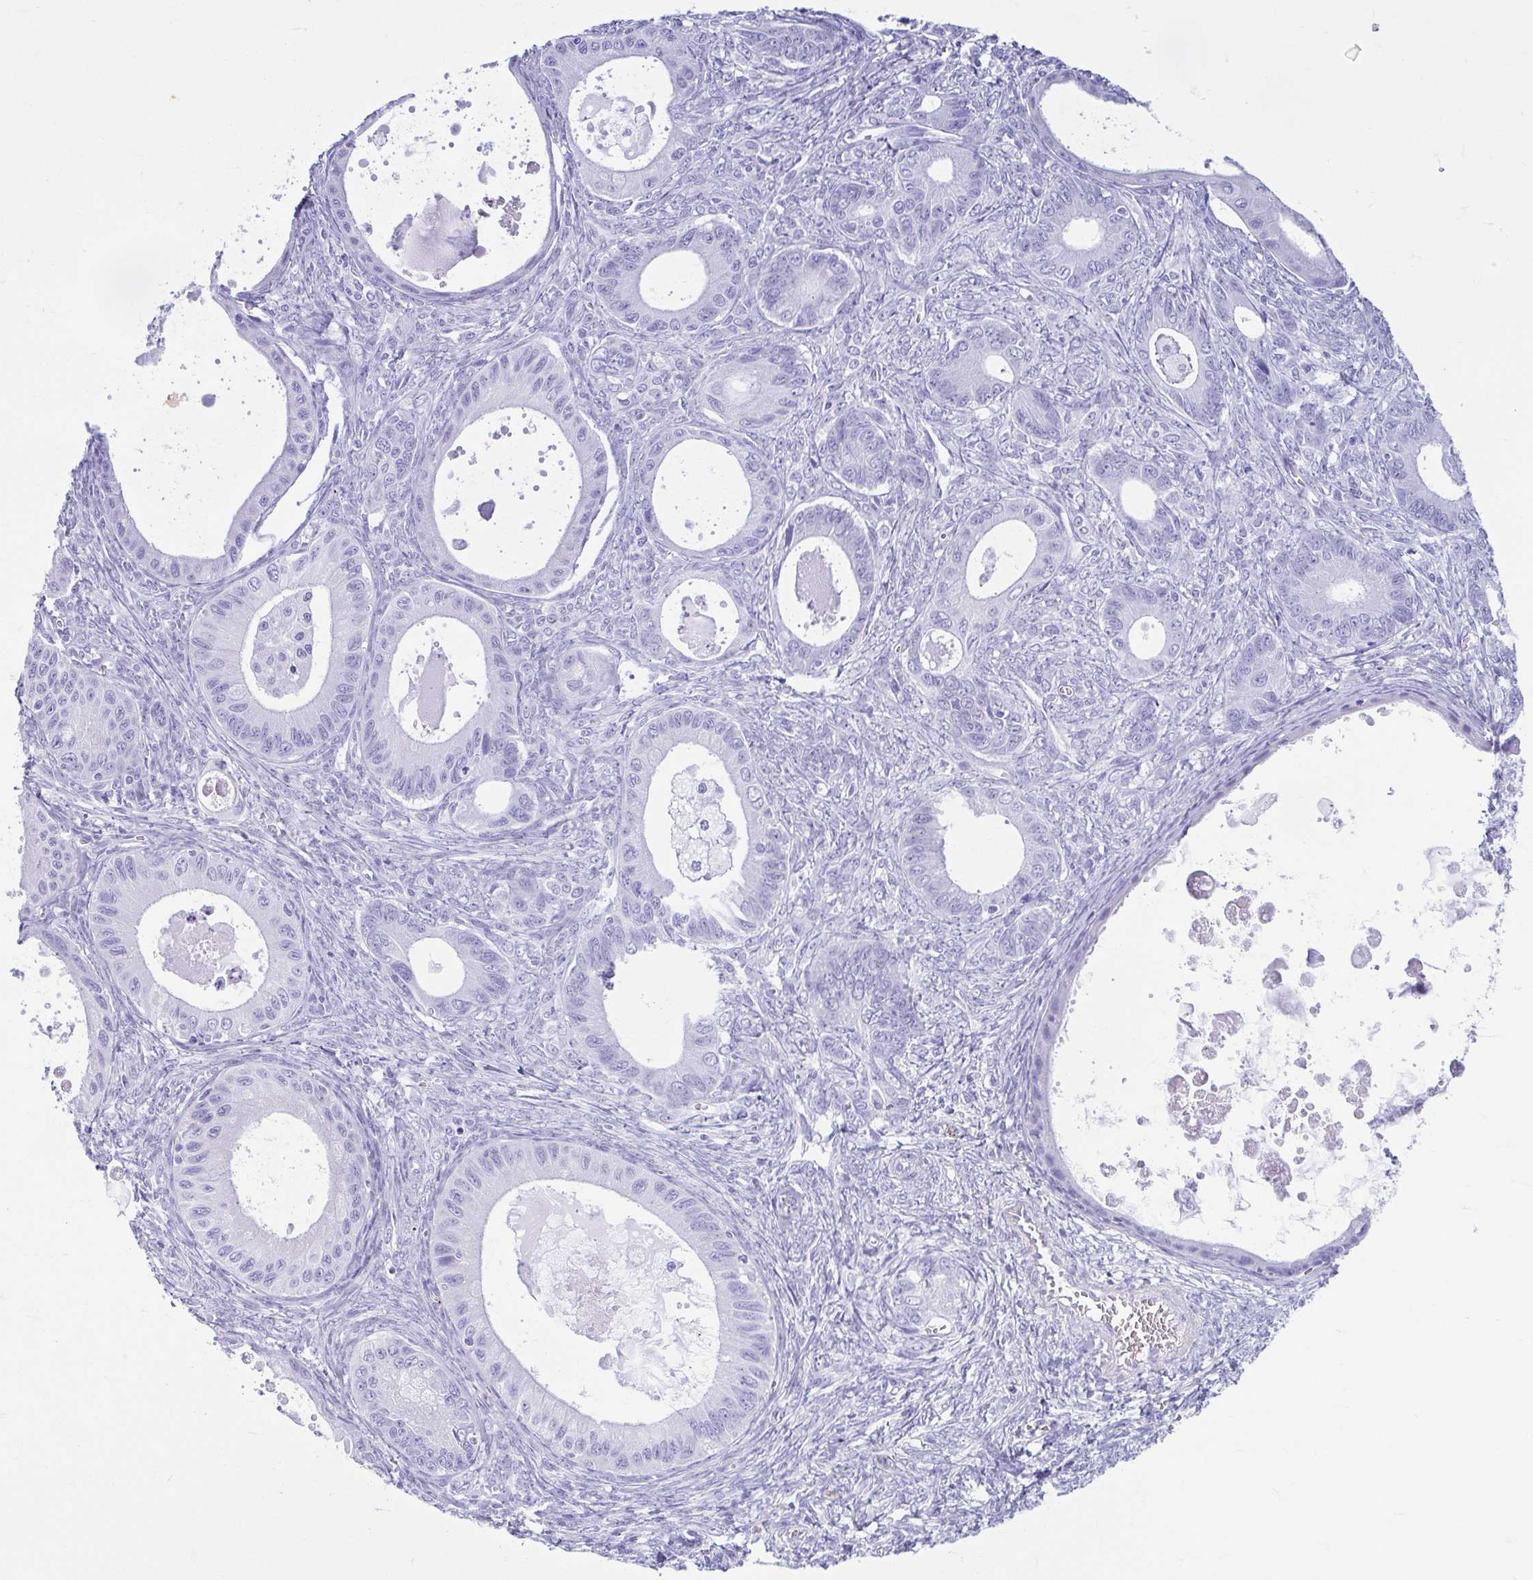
{"staining": {"intensity": "negative", "quantity": "none", "location": "none"}, "tissue": "ovarian cancer", "cell_type": "Tumor cells", "image_type": "cancer", "snomed": [{"axis": "morphology", "description": "Cystadenocarcinoma, mucinous, NOS"}, {"axis": "topography", "description": "Ovary"}], "caption": "High power microscopy micrograph of an IHC photomicrograph of ovarian cancer (mucinous cystadenocarcinoma), revealing no significant staining in tumor cells.", "gene": "TCEAL3", "patient": {"sex": "female", "age": 64}}